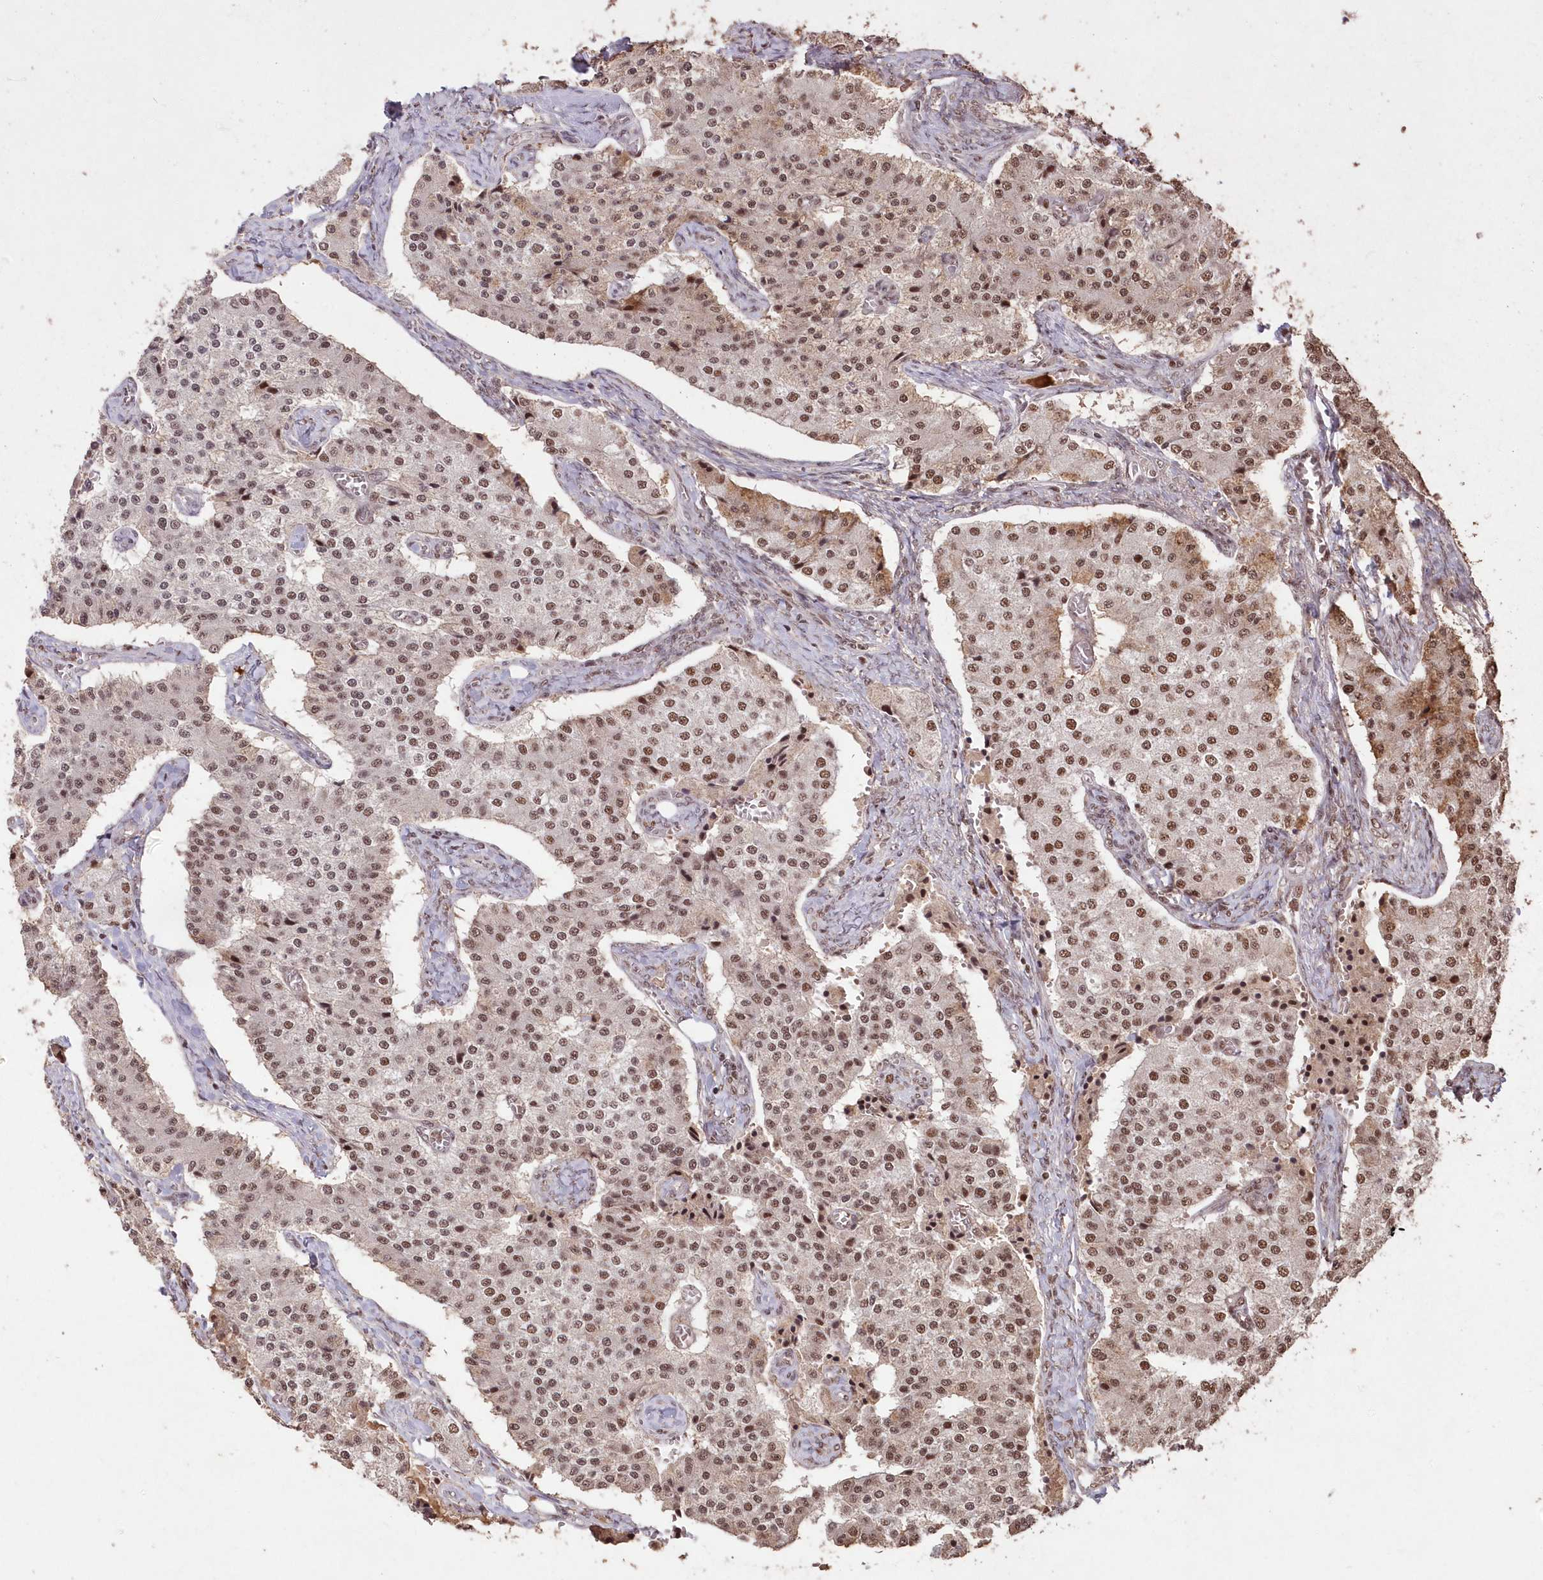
{"staining": {"intensity": "moderate", "quantity": ">75%", "location": "nuclear"}, "tissue": "carcinoid", "cell_type": "Tumor cells", "image_type": "cancer", "snomed": [{"axis": "morphology", "description": "Carcinoid, malignant, NOS"}, {"axis": "topography", "description": "Colon"}], "caption": "Brown immunohistochemical staining in human carcinoid exhibits moderate nuclear staining in about >75% of tumor cells.", "gene": "PDS5A", "patient": {"sex": "female", "age": 52}}